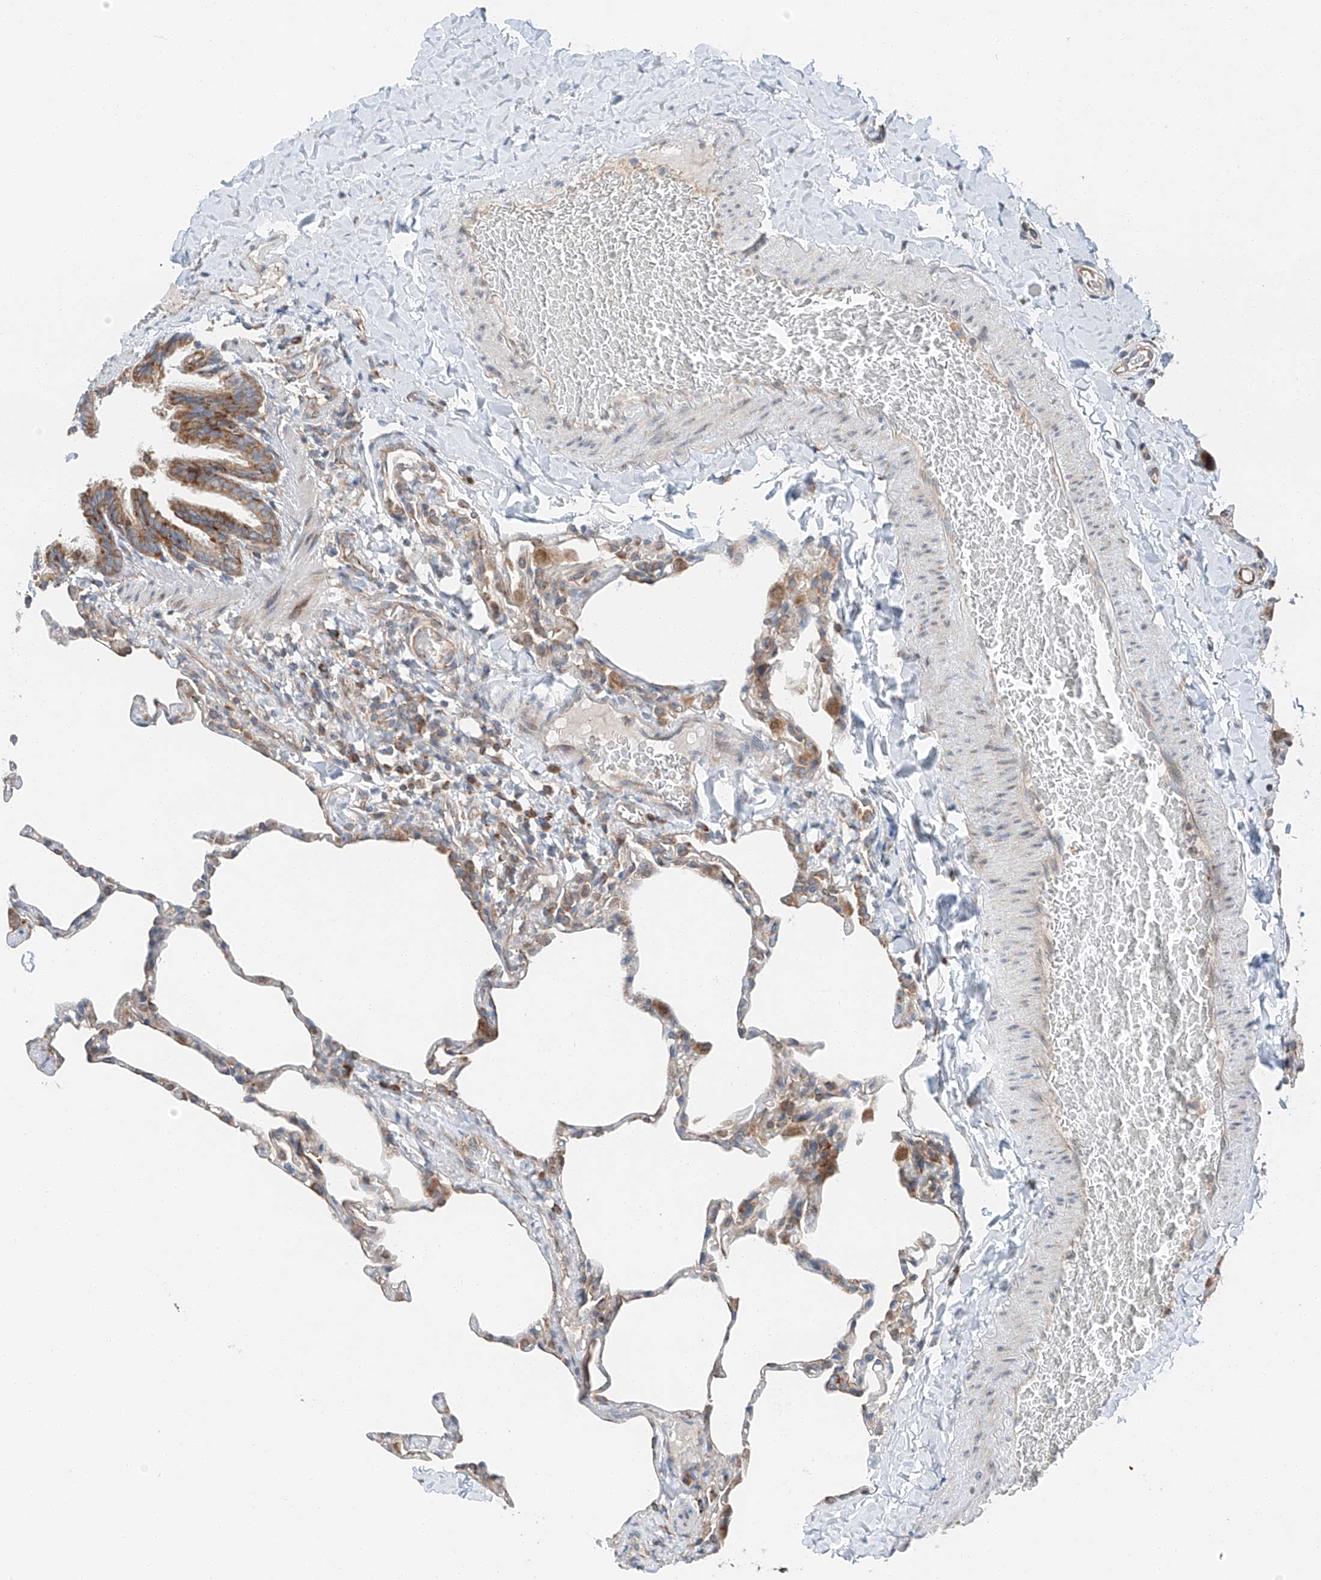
{"staining": {"intensity": "moderate", "quantity": "<25%", "location": "cytoplasmic/membranous"}, "tissue": "lung", "cell_type": "Alveolar cells", "image_type": "normal", "snomed": [{"axis": "morphology", "description": "Normal tissue, NOS"}, {"axis": "topography", "description": "Lung"}], "caption": "IHC staining of unremarkable lung, which exhibits low levels of moderate cytoplasmic/membranous staining in about <25% of alveolar cells indicating moderate cytoplasmic/membranous protein expression. The staining was performed using DAB (brown) for protein detection and nuclei were counterstained in hematoxylin (blue).", "gene": "ZC3H15", "patient": {"sex": "male", "age": 20}}